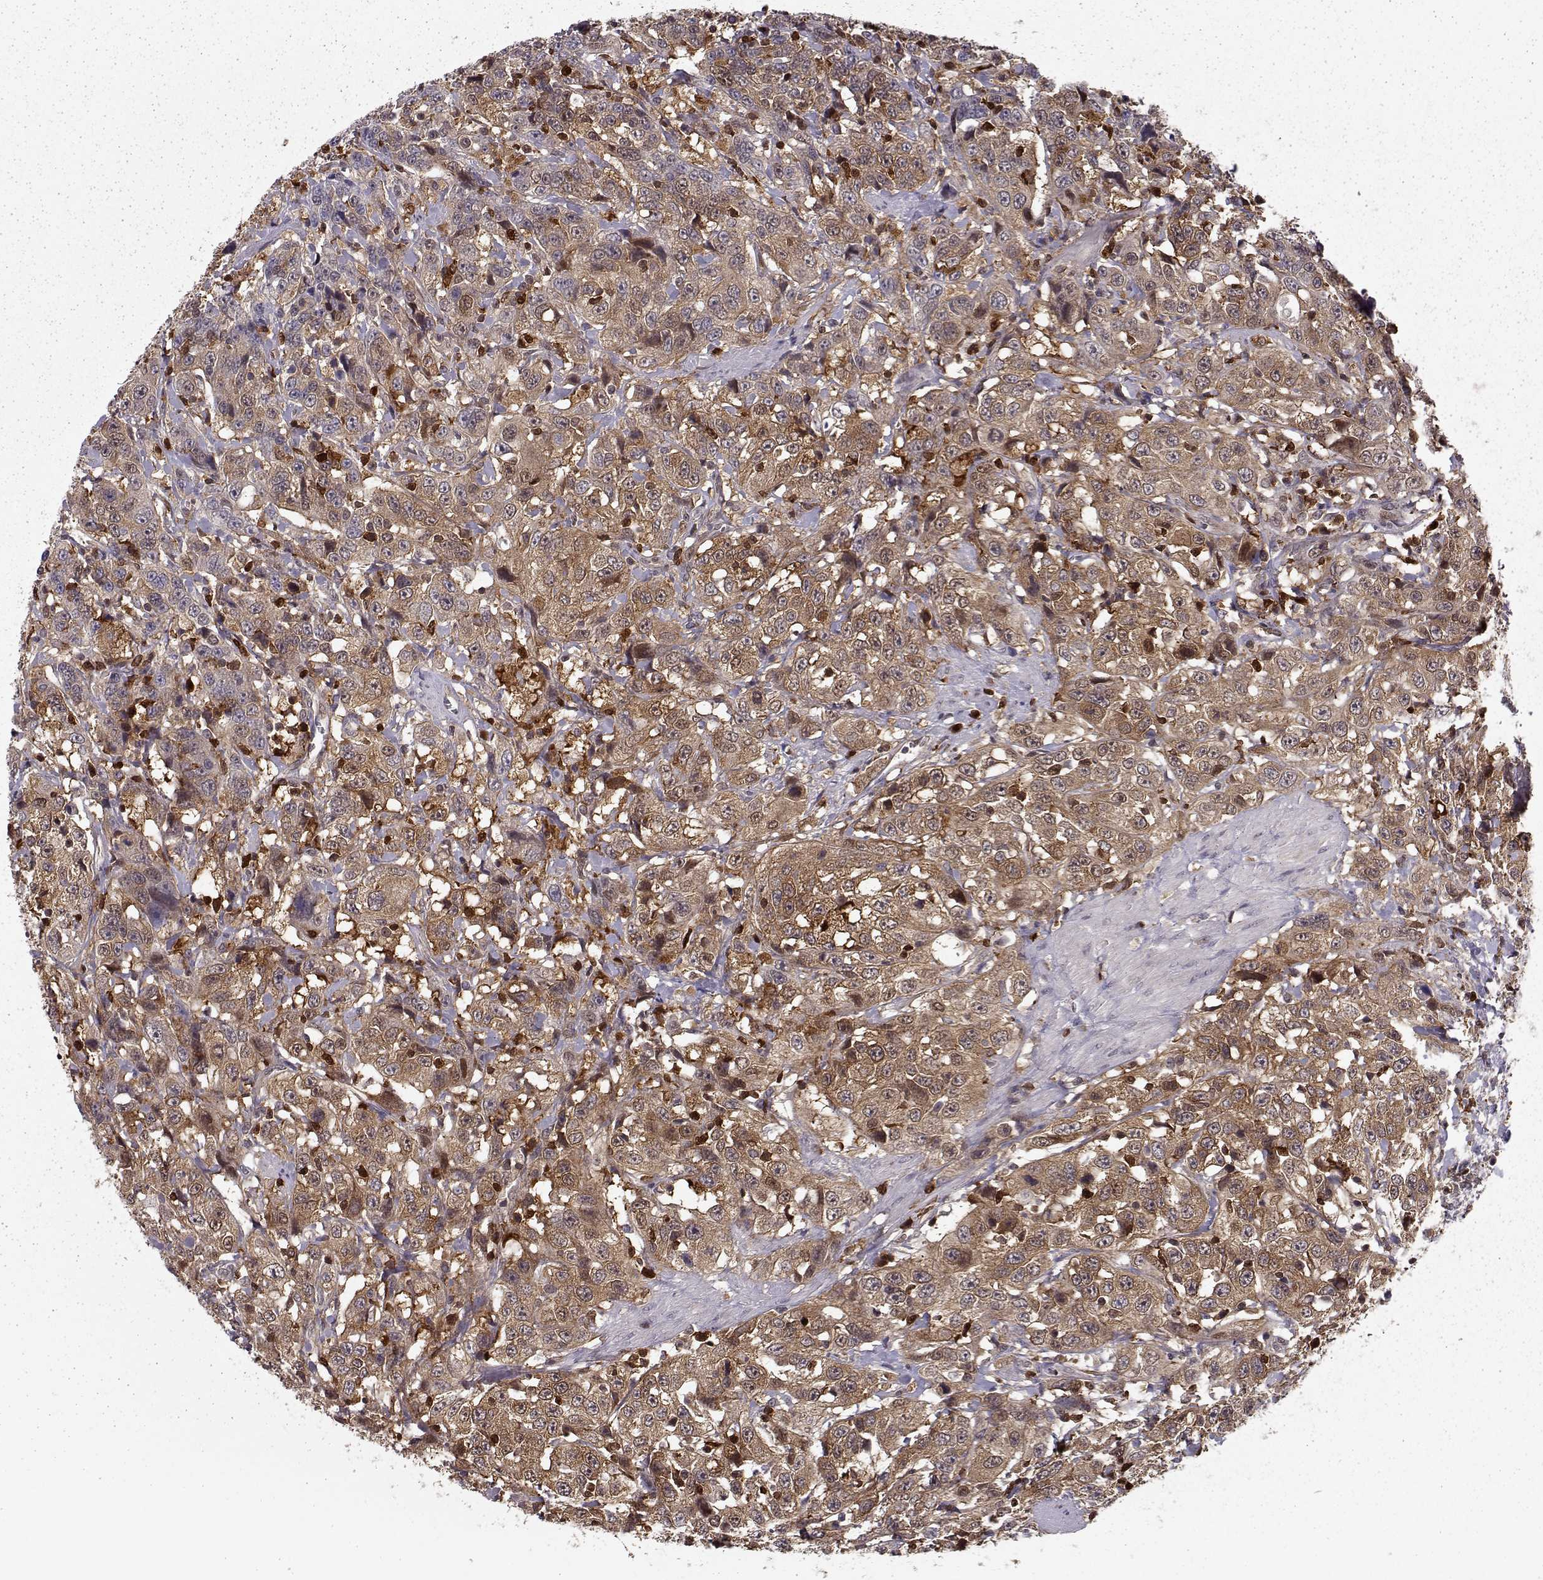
{"staining": {"intensity": "strong", "quantity": ">75%", "location": "cytoplasmic/membranous"}, "tissue": "urothelial cancer", "cell_type": "Tumor cells", "image_type": "cancer", "snomed": [{"axis": "morphology", "description": "Urothelial carcinoma, NOS"}, {"axis": "morphology", "description": "Urothelial carcinoma, High grade"}, {"axis": "topography", "description": "Urinary bladder"}], "caption": "IHC of human transitional cell carcinoma shows high levels of strong cytoplasmic/membranous staining in approximately >75% of tumor cells.", "gene": "RANBP1", "patient": {"sex": "female", "age": 73}}